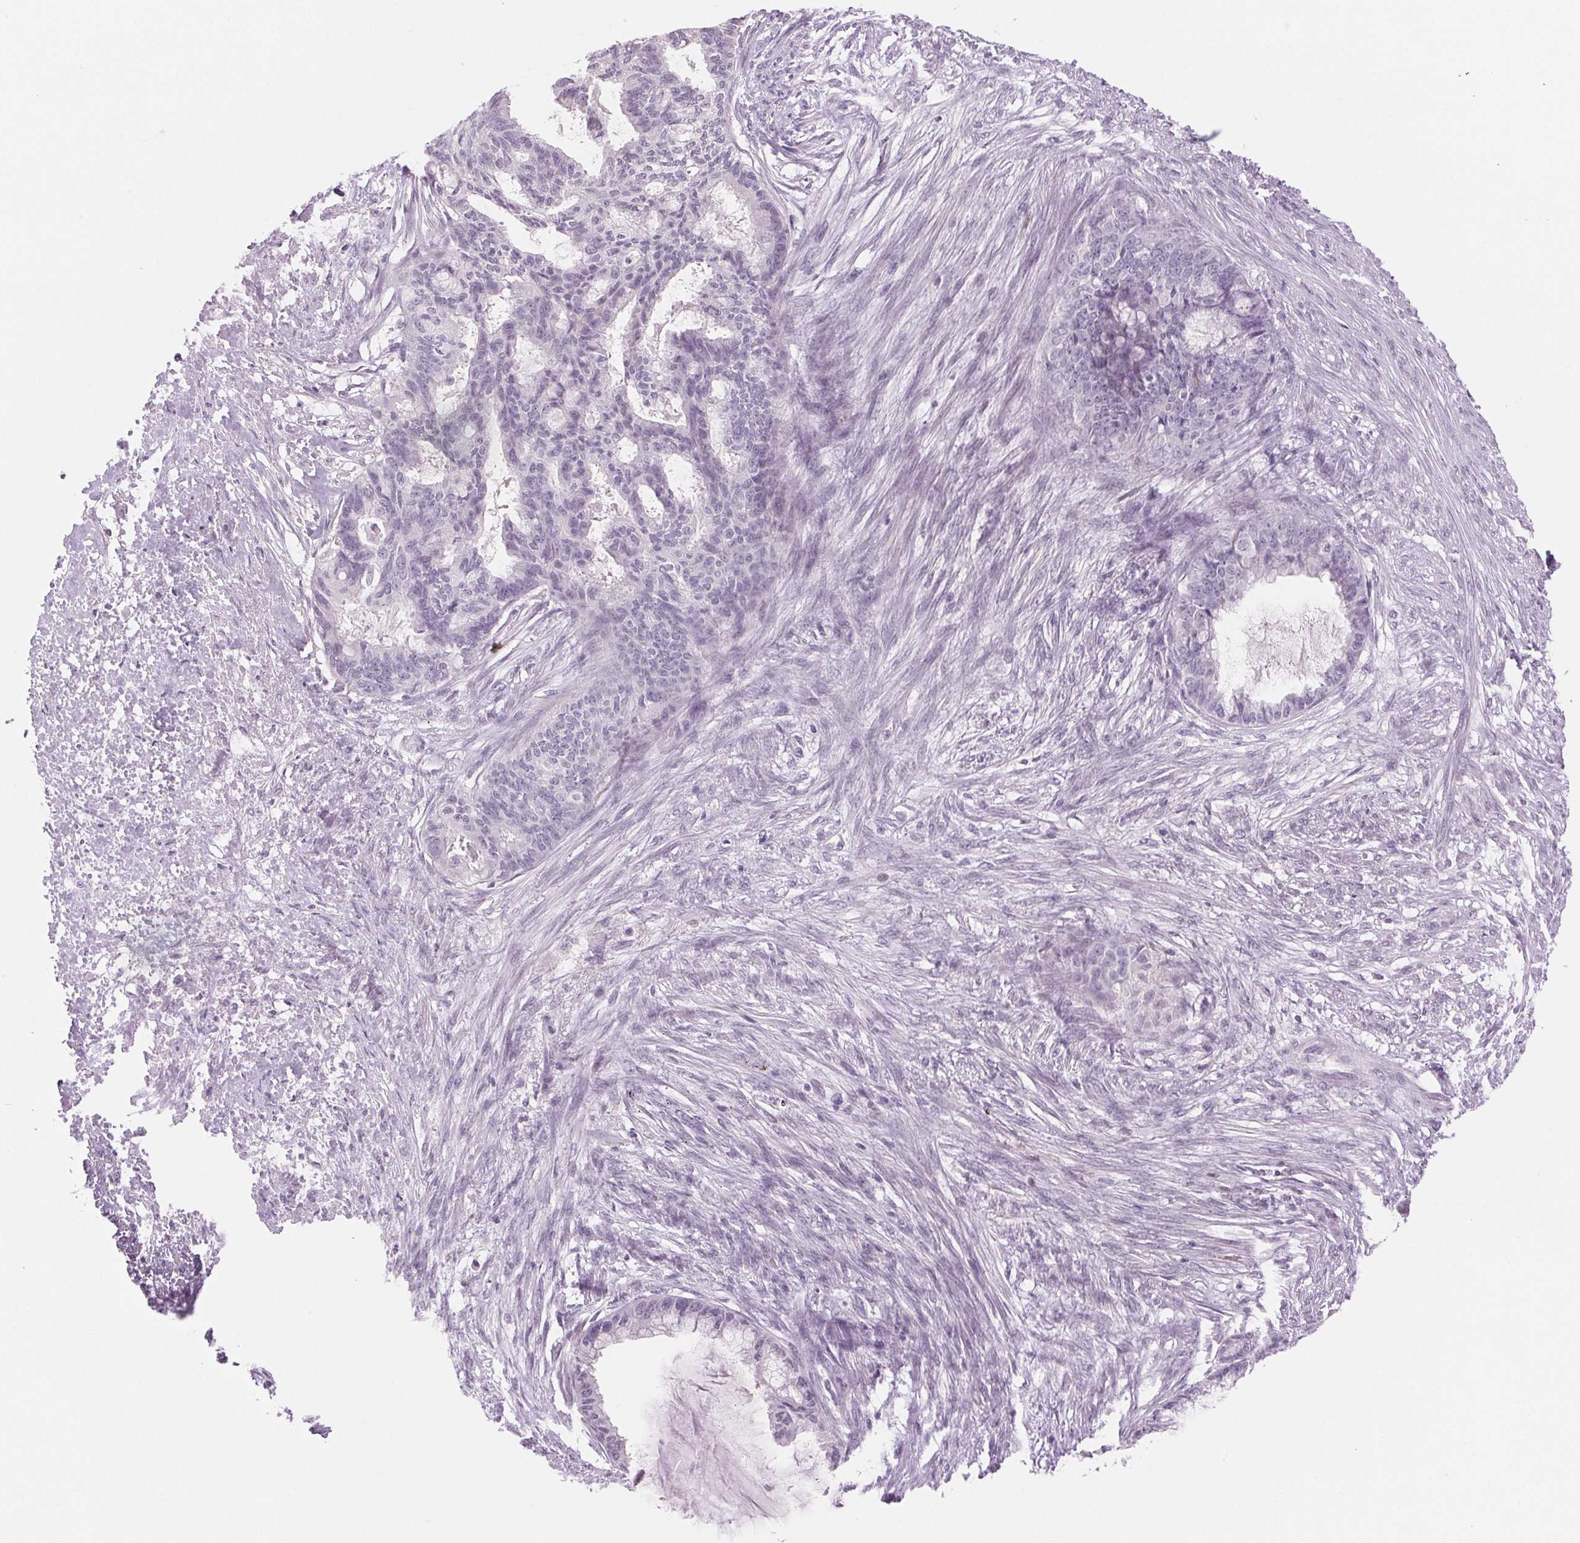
{"staining": {"intensity": "negative", "quantity": "none", "location": "none"}, "tissue": "endometrial cancer", "cell_type": "Tumor cells", "image_type": "cancer", "snomed": [{"axis": "morphology", "description": "Adenocarcinoma, NOS"}, {"axis": "topography", "description": "Endometrium"}], "caption": "DAB immunohistochemical staining of endometrial cancer shows no significant expression in tumor cells.", "gene": "SLC6A19", "patient": {"sex": "female", "age": 86}}